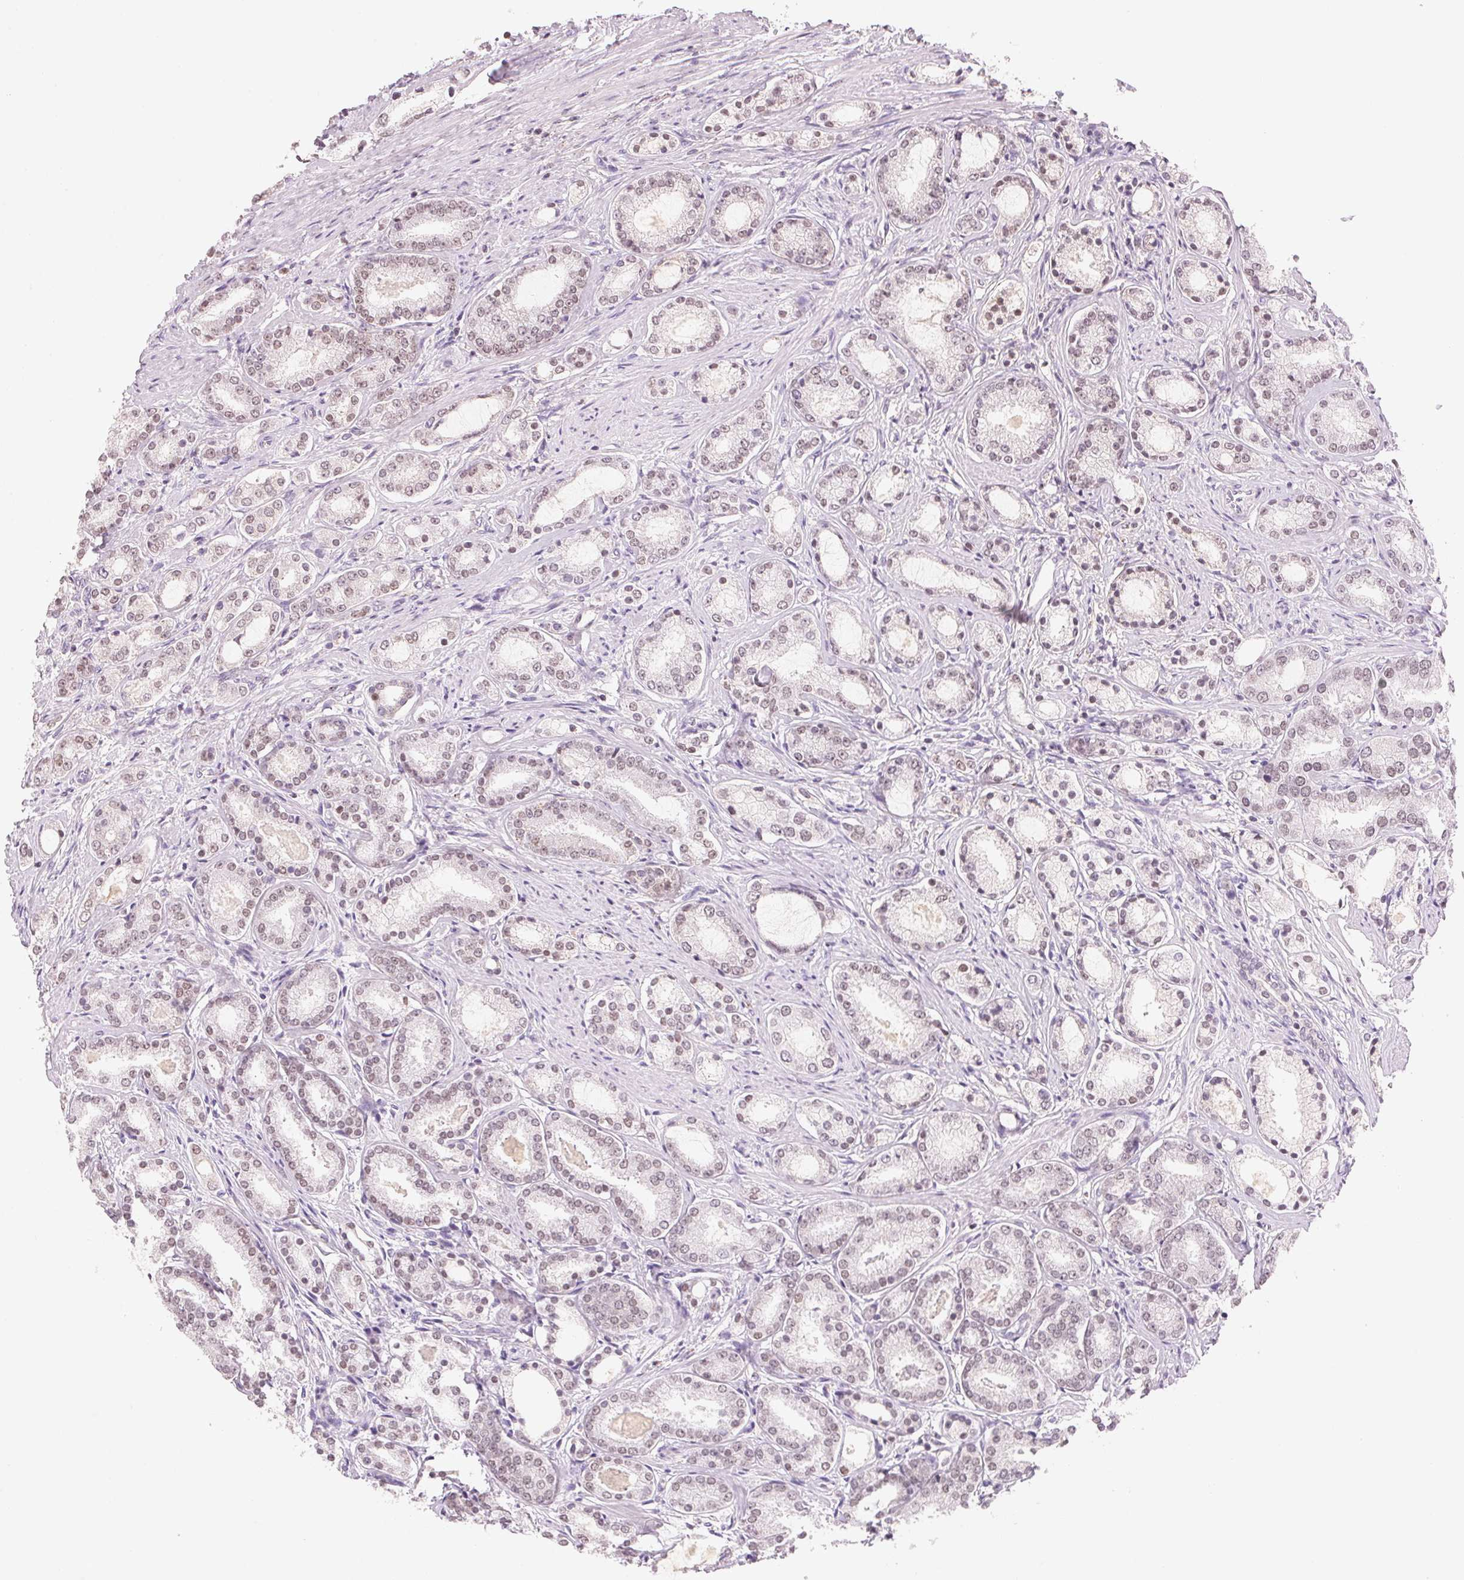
{"staining": {"intensity": "weak", "quantity": ">75%", "location": "nuclear"}, "tissue": "prostate cancer", "cell_type": "Tumor cells", "image_type": "cancer", "snomed": [{"axis": "morphology", "description": "Adenocarcinoma, High grade"}, {"axis": "topography", "description": "Prostate"}], "caption": "A brown stain labels weak nuclear staining of a protein in prostate cancer (high-grade adenocarcinoma) tumor cells. (IHC, brightfield microscopy, high magnification).", "gene": "HOXB13", "patient": {"sex": "male", "age": 63}}